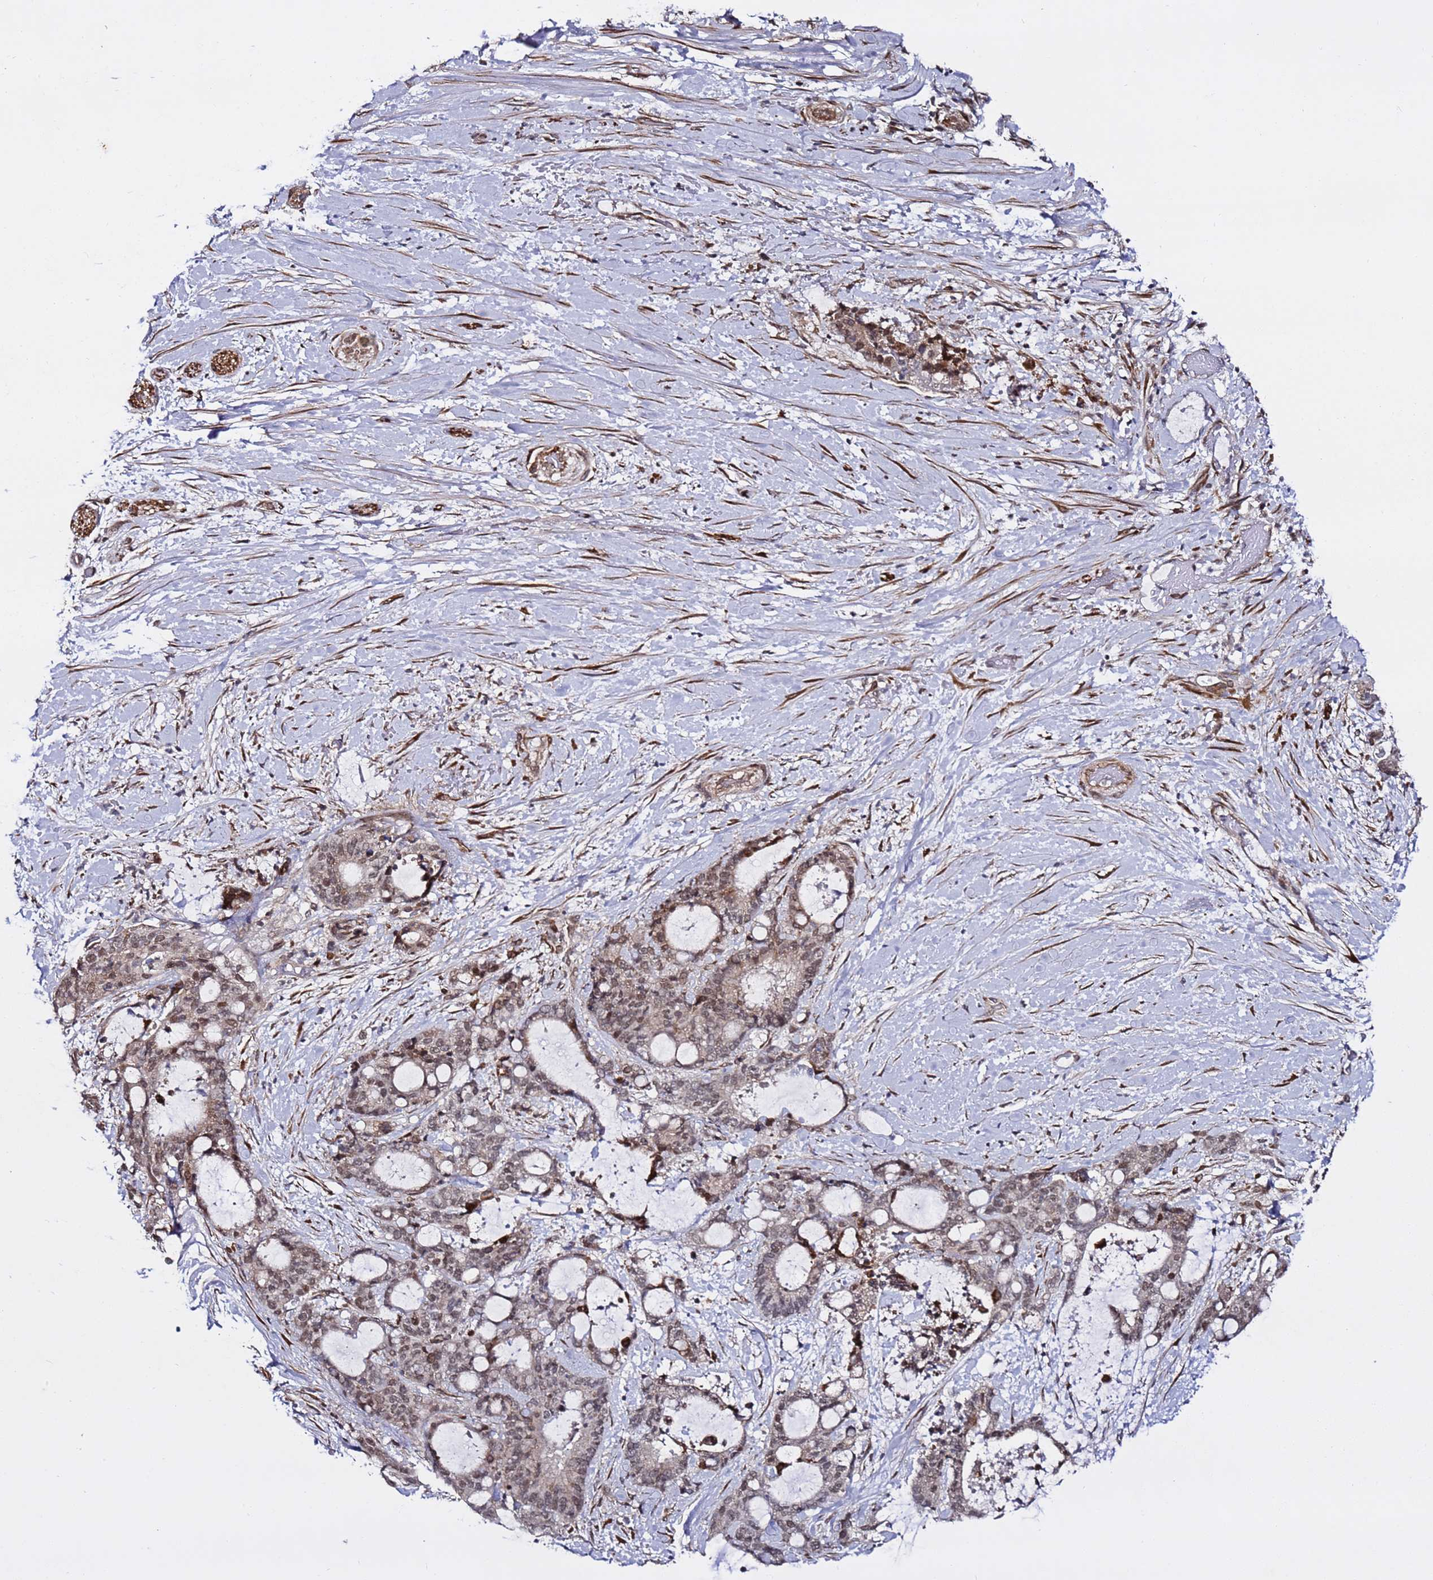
{"staining": {"intensity": "weak", "quantity": ">75%", "location": "nuclear"}, "tissue": "liver cancer", "cell_type": "Tumor cells", "image_type": "cancer", "snomed": [{"axis": "morphology", "description": "Normal tissue, NOS"}, {"axis": "morphology", "description": "Cholangiocarcinoma"}, {"axis": "topography", "description": "Liver"}, {"axis": "topography", "description": "Peripheral nerve tissue"}], "caption": "IHC micrograph of human cholangiocarcinoma (liver) stained for a protein (brown), which reveals low levels of weak nuclear positivity in about >75% of tumor cells.", "gene": "POLR2D", "patient": {"sex": "female", "age": 73}}